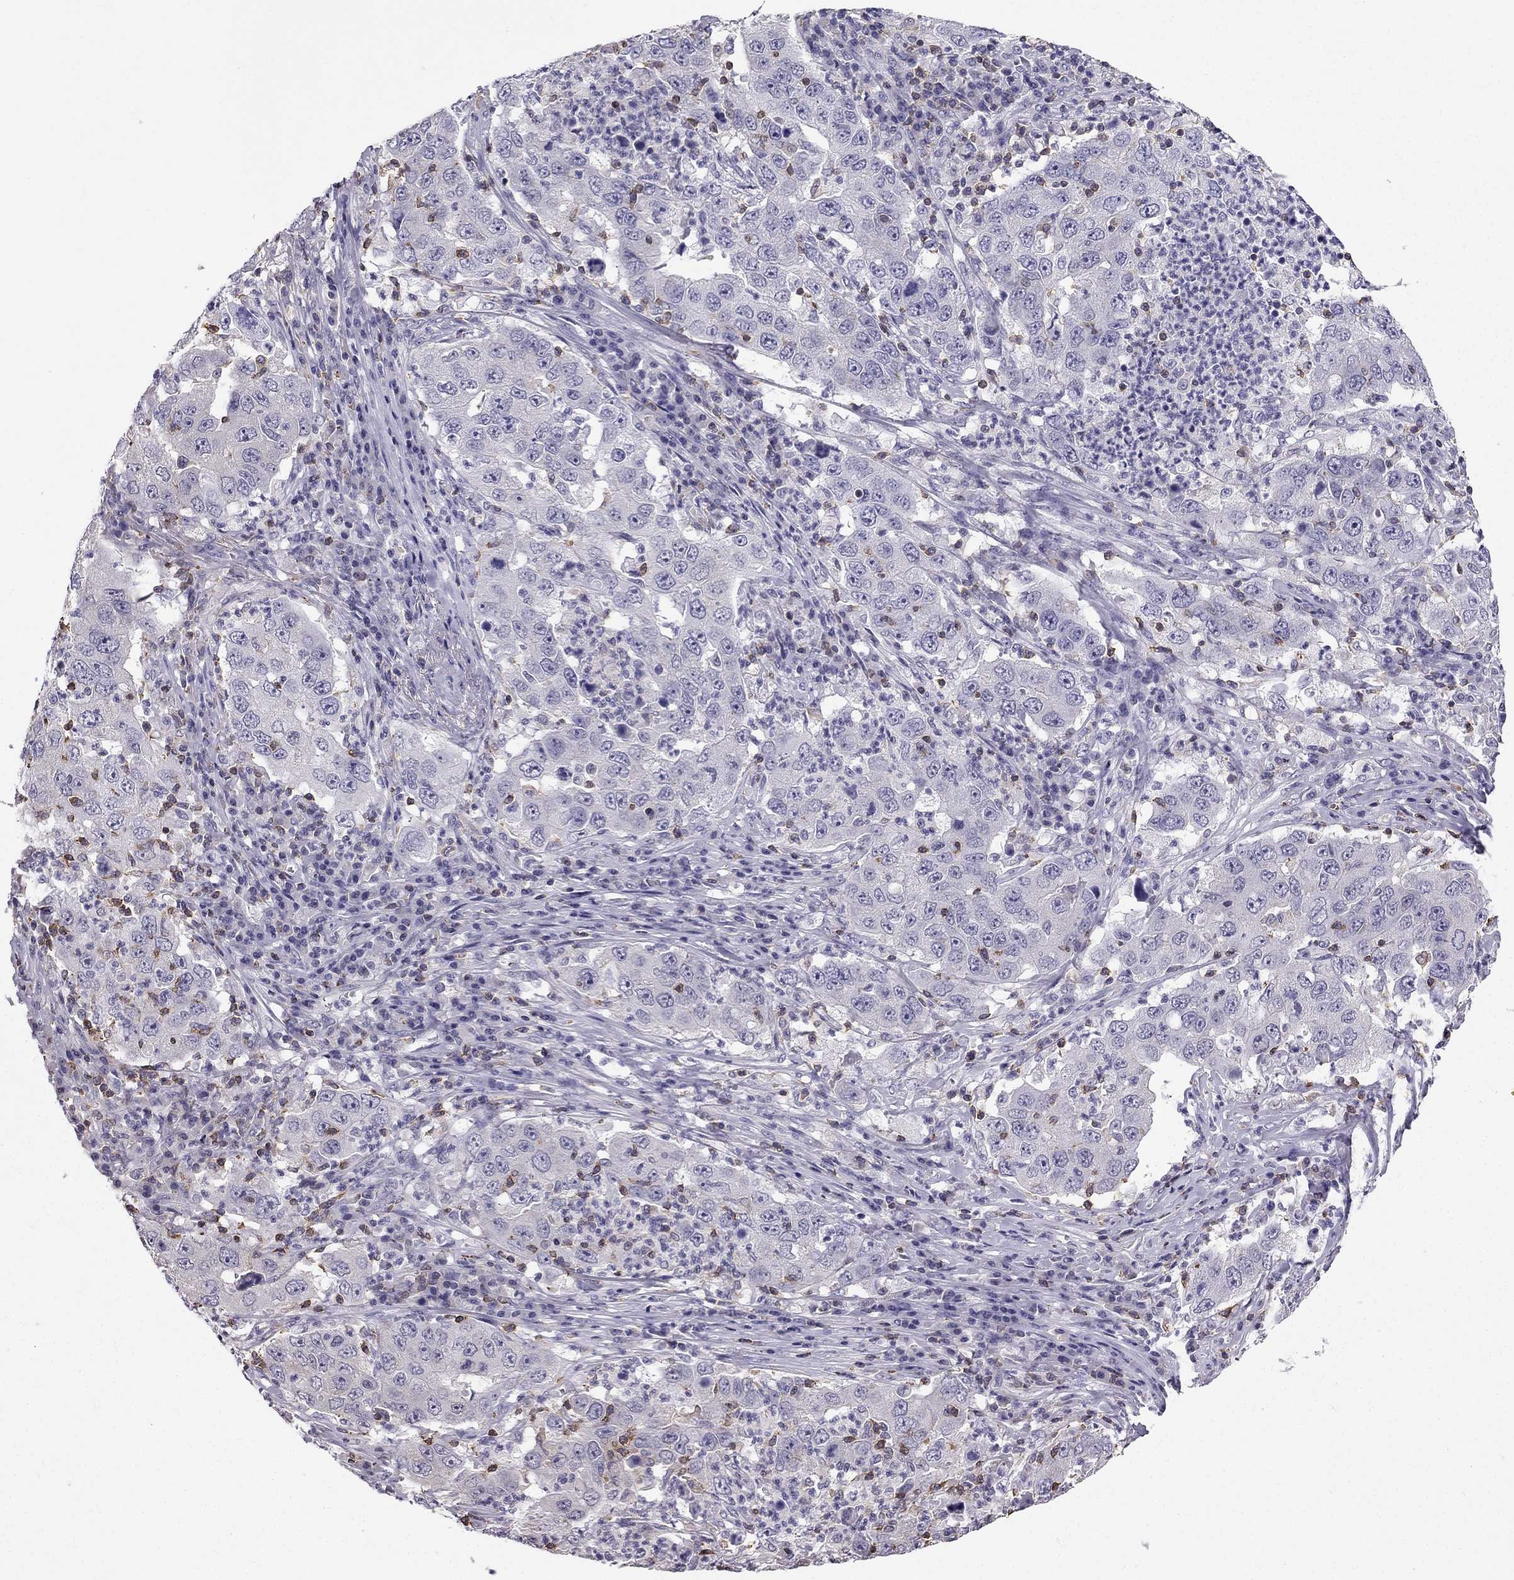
{"staining": {"intensity": "negative", "quantity": "none", "location": "none"}, "tissue": "lung cancer", "cell_type": "Tumor cells", "image_type": "cancer", "snomed": [{"axis": "morphology", "description": "Adenocarcinoma, NOS"}, {"axis": "topography", "description": "Lung"}], "caption": "A high-resolution micrograph shows immunohistochemistry (IHC) staining of adenocarcinoma (lung), which shows no significant expression in tumor cells. Nuclei are stained in blue.", "gene": "CCK", "patient": {"sex": "male", "age": 73}}